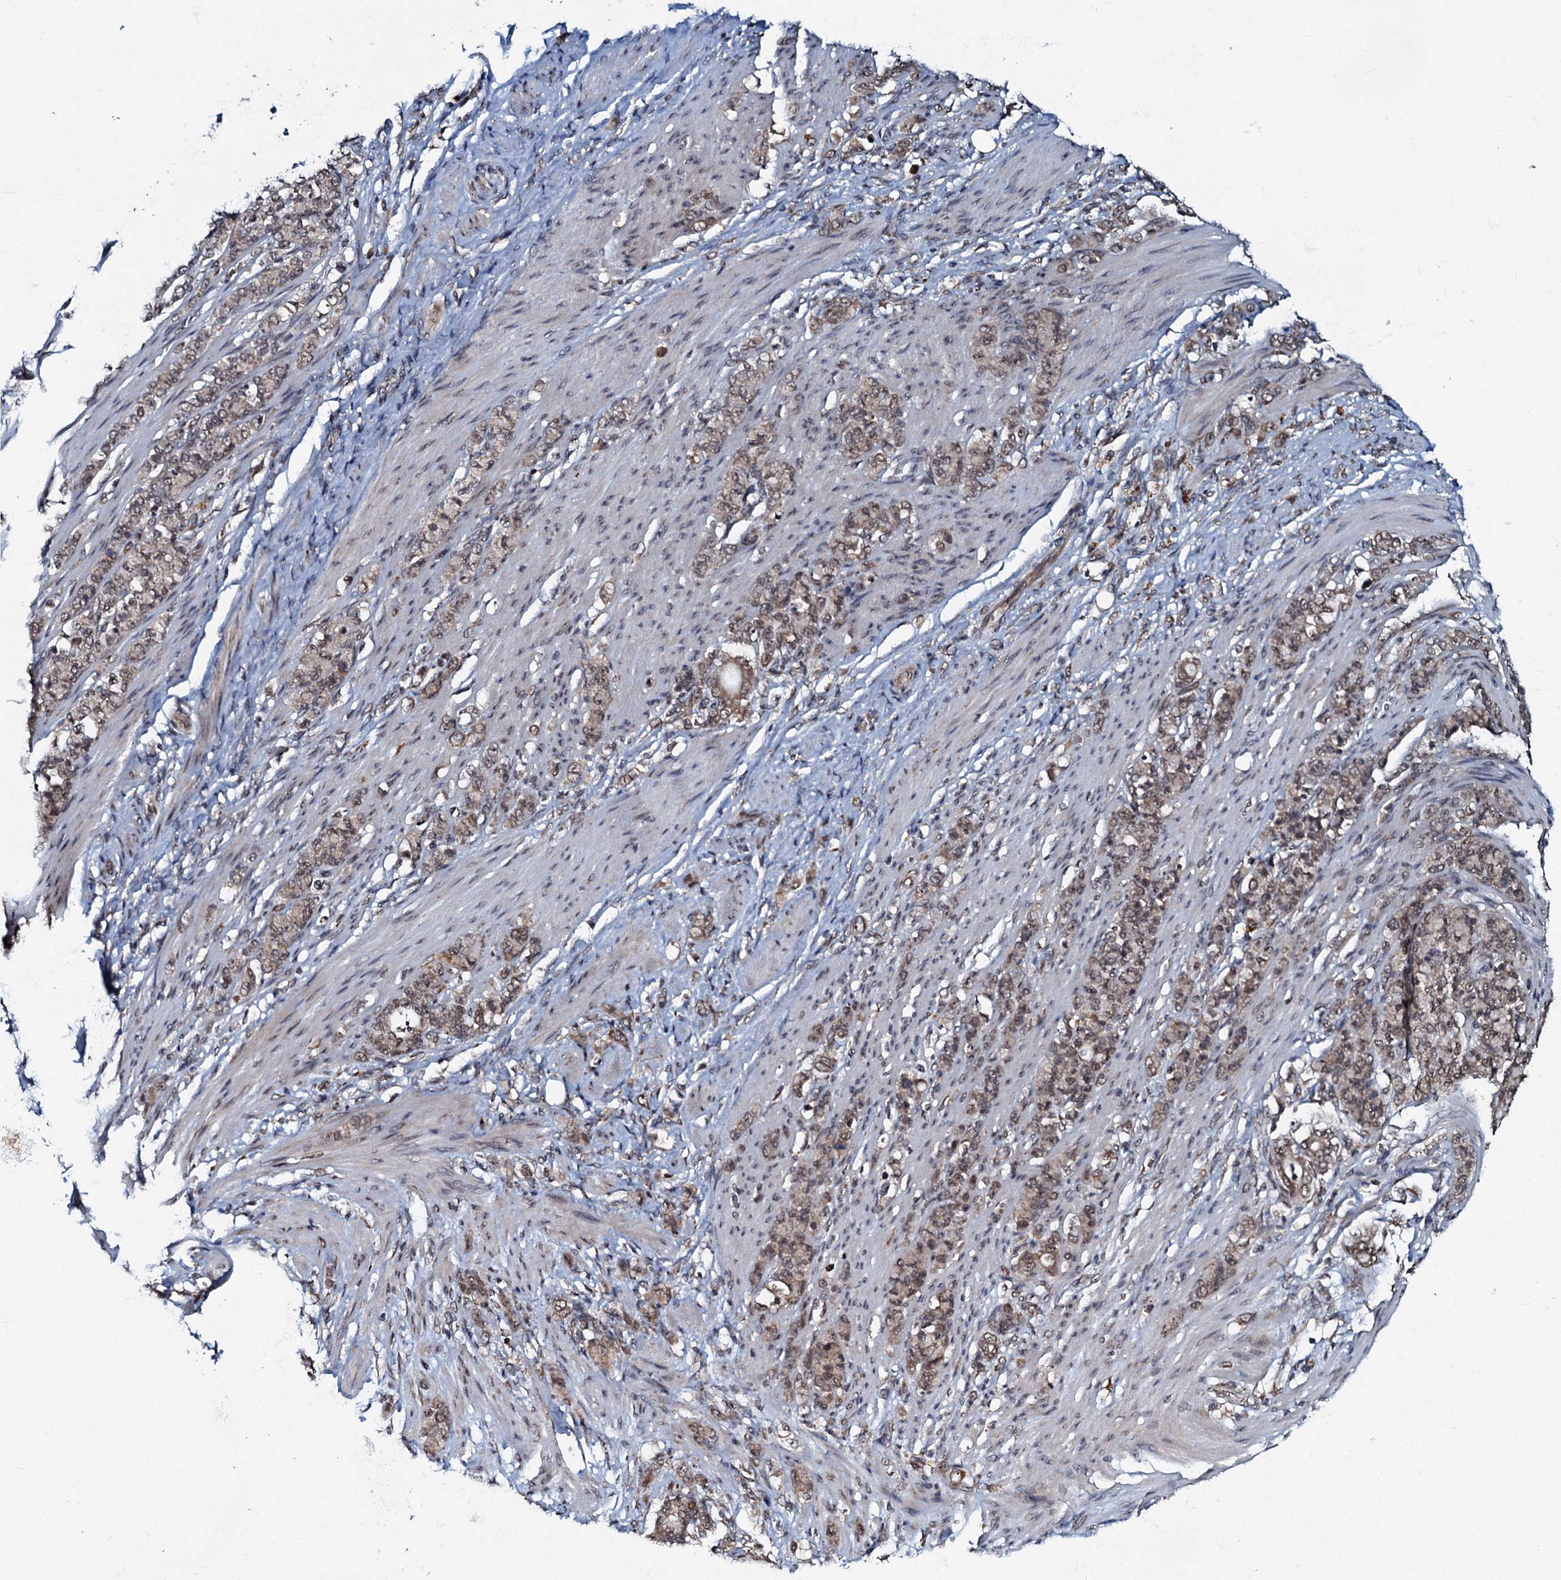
{"staining": {"intensity": "moderate", "quantity": "25%-75%", "location": "nuclear"}, "tissue": "stomach cancer", "cell_type": "Tumor cells", "image_type": "cancer", "snomed": [{"axis": "morphology", "description": "Adenocarcinoma, NOS"}, {"axis": "topography", "description": "Stomach"}], "caption": "Stomach cancer stained for a protein shows moderate nuclear positivity in tumor cells.", "gene": "C18orf32", "patient": {"sex": "female", "age": 79}}